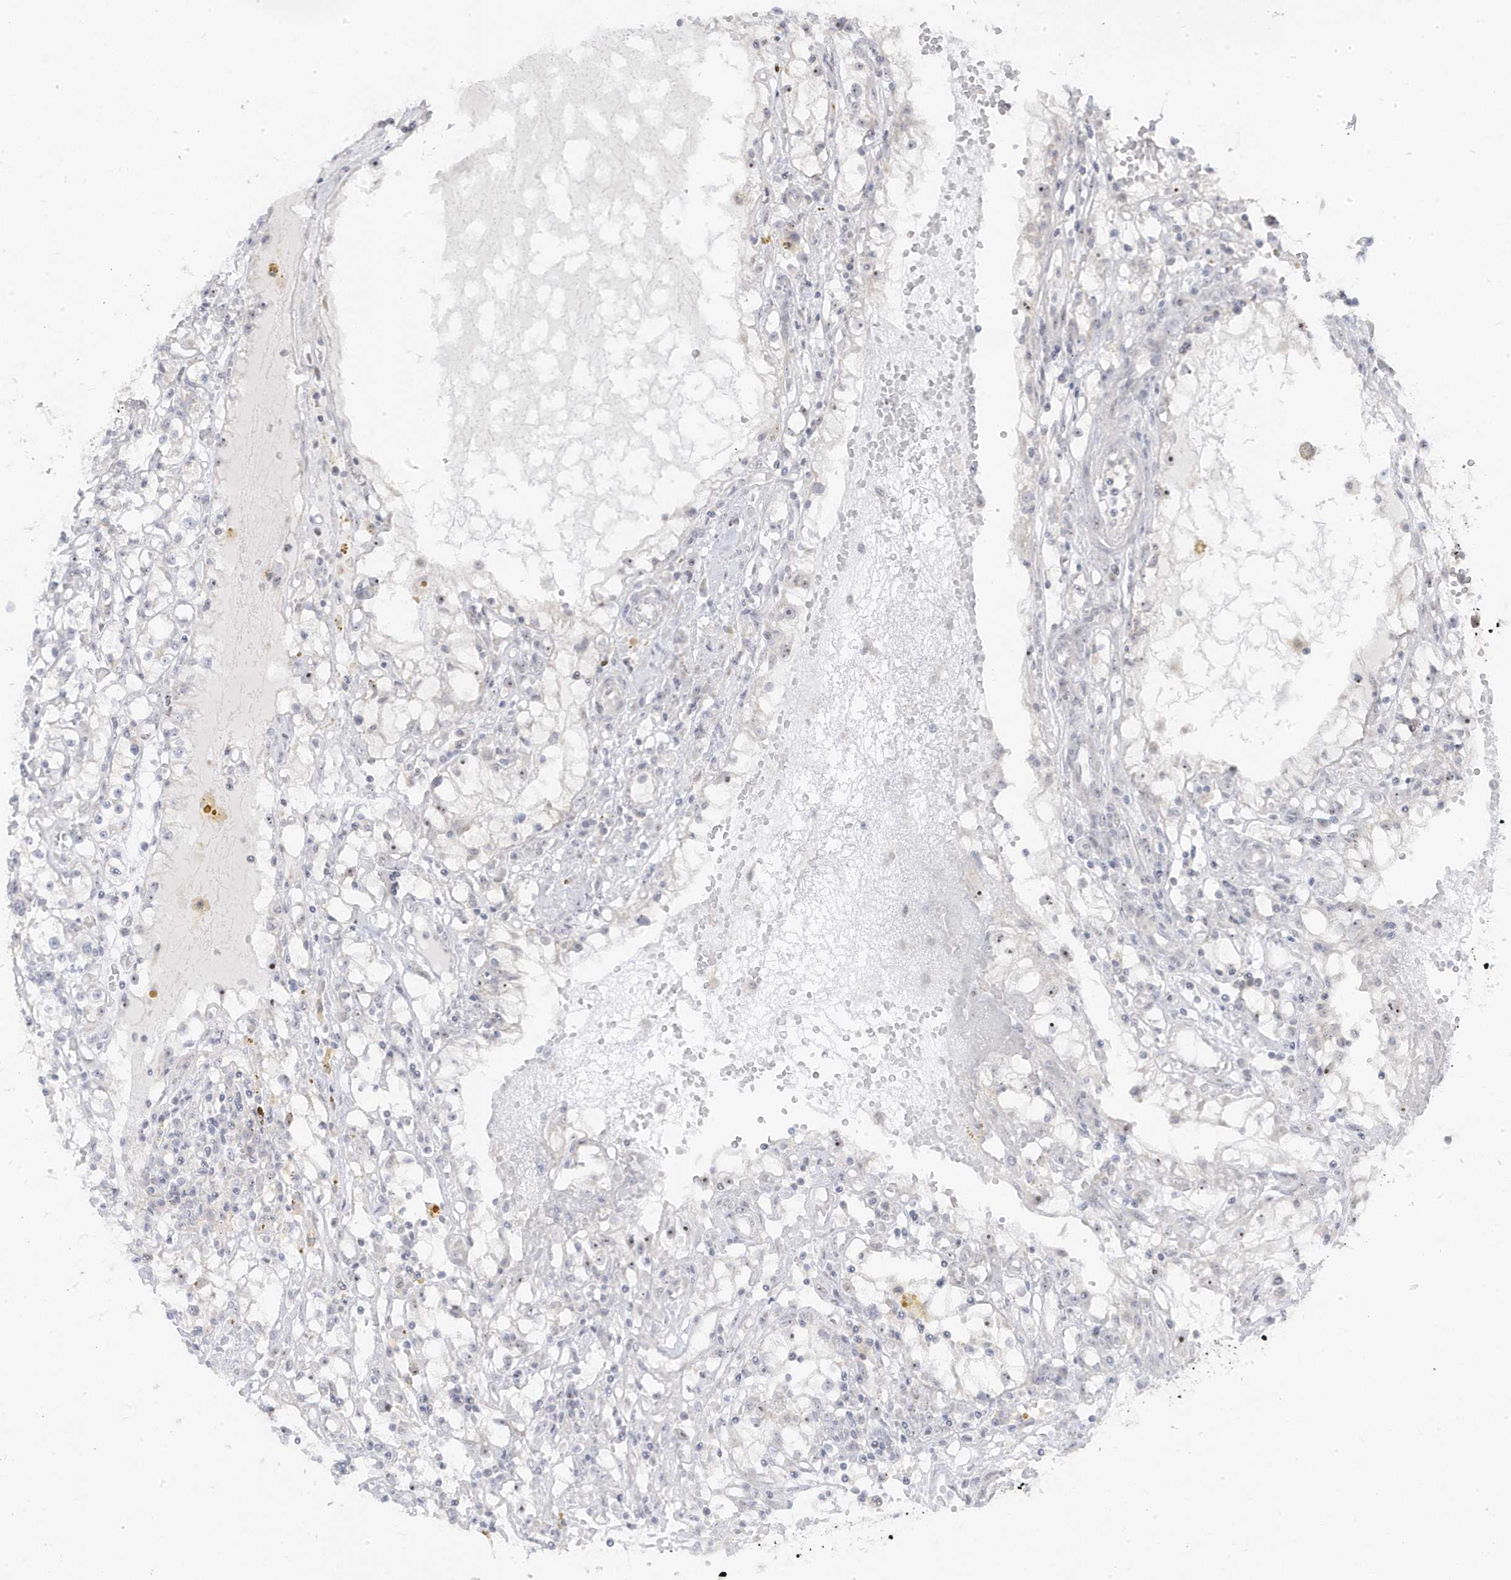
{"staining": {"intensity": "weak", "quantity": "<25%", "location": "nuclear"}, "tissue": "renal cancer", "cell_type": "Tumor cells", "image_type": "cancer", "snomed": [{"axis": "morphology", "description": "Adenocarcinoma, NOS"}, {"axis": "topography", "description": "Kidney"}], "caption": "A high-resolution histopathology image shows immunohistochemistry (IHC) staining of renal adenocarcinoma, which exhibits no significant staining in tumor cells.", "gene": "TSEN15", "patient": {"sex": "male", "age": 56}}